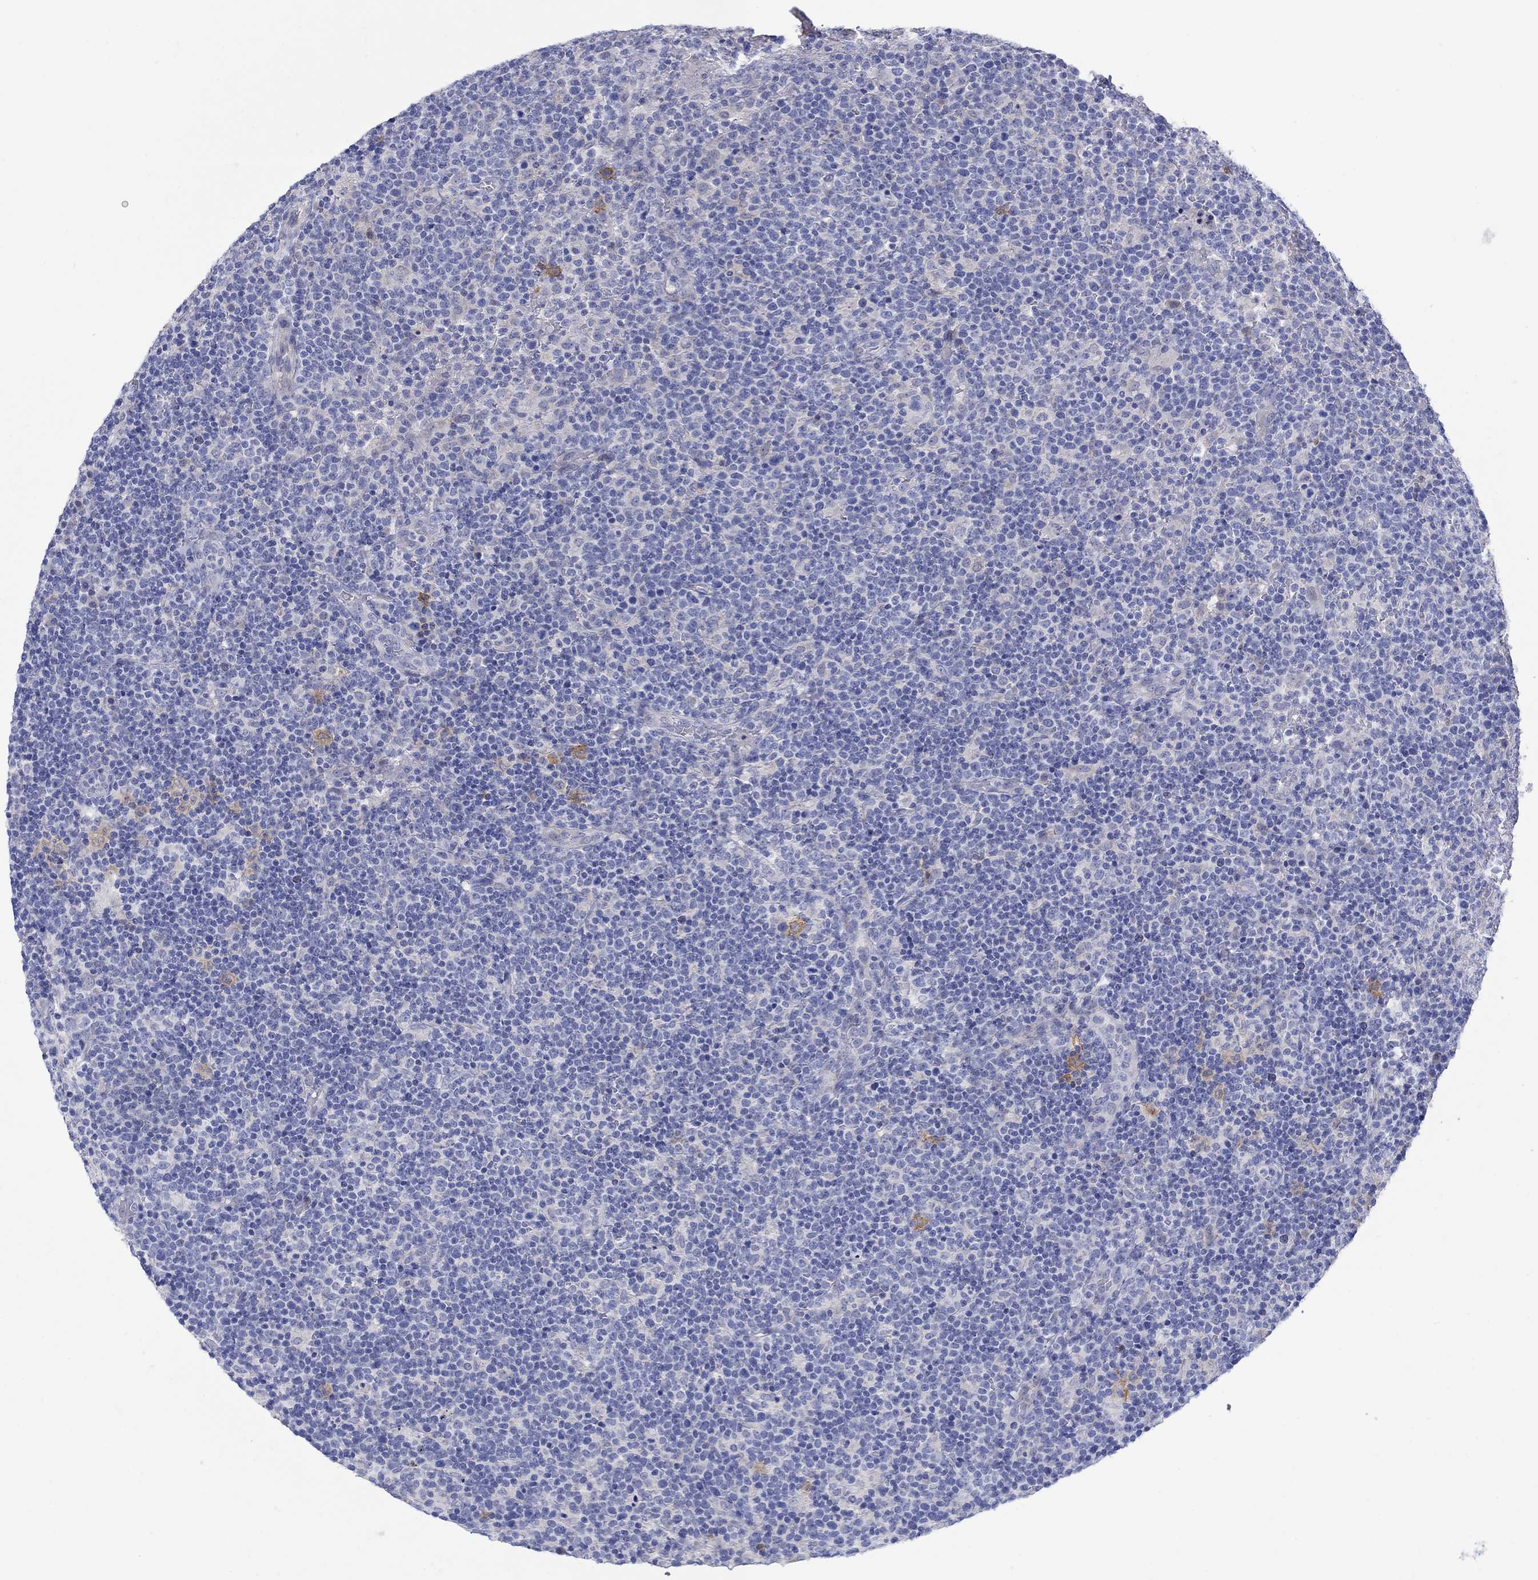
{"staining": {"intensity": "negative", "quantity": "none", "location": "none"}, "tissue": "lymphoma", "cell_type": "Tumor cells", "image_type": "cancer", "snomed": [{"axis": "morphology", "description": "Malignant lymphoma, non-Hodgkin's type, High grade"}, {"axis": "topography", "description": "Lymph node"}], "caption": "IHC micrograph of neoplastic tissue: malignant lymphoma, non-Hodgkin's type (high-grade) stained with DAB demonstrates no significant protein positivity in tumor cells.", "gene": "REEP2", "patient": {"sex": "male", "age": 61}}